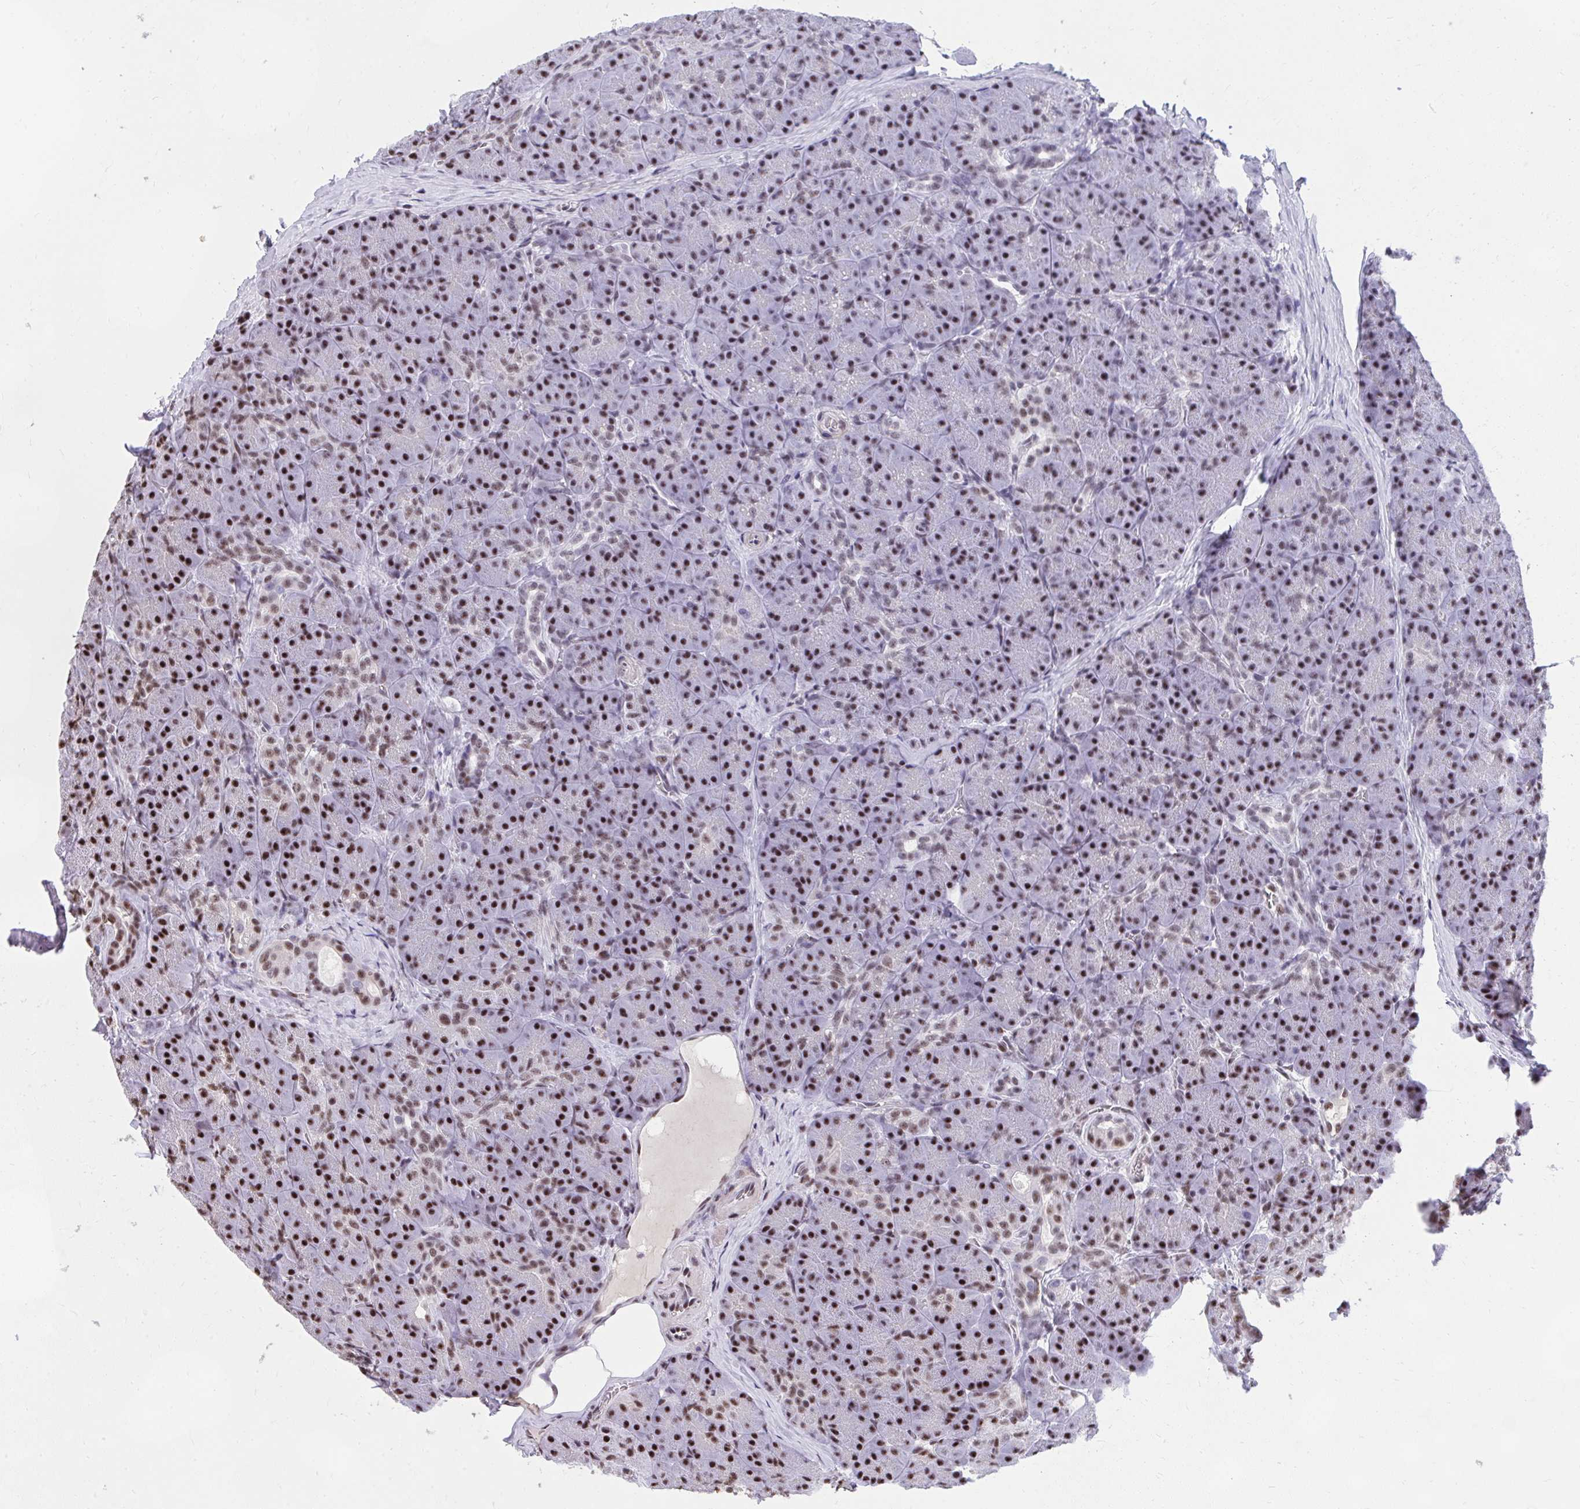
{"staining": {"intensity": "strong", "quantity": ">75%", "location": "nuclear"}, "tissue": "pancreas", "cell_type": "Exocrine glandular cells", "image_type": "normal", "snomed": [{"axis": "morphology", "description": "Normal tissue, NOS"}, {"axis": "topography", "description": "Pancreas"}], "caption": "High-magnification brightfield microscopy of benign pancreas stained with DAB (brown) and counterstained with hematoxylin (blue). exocrine glandular cells exhibit strong nuclear expression is identified in approximately>75% of cells.", "gene": "SYNE4", "patient": {"sex": "male", "age": 57}}